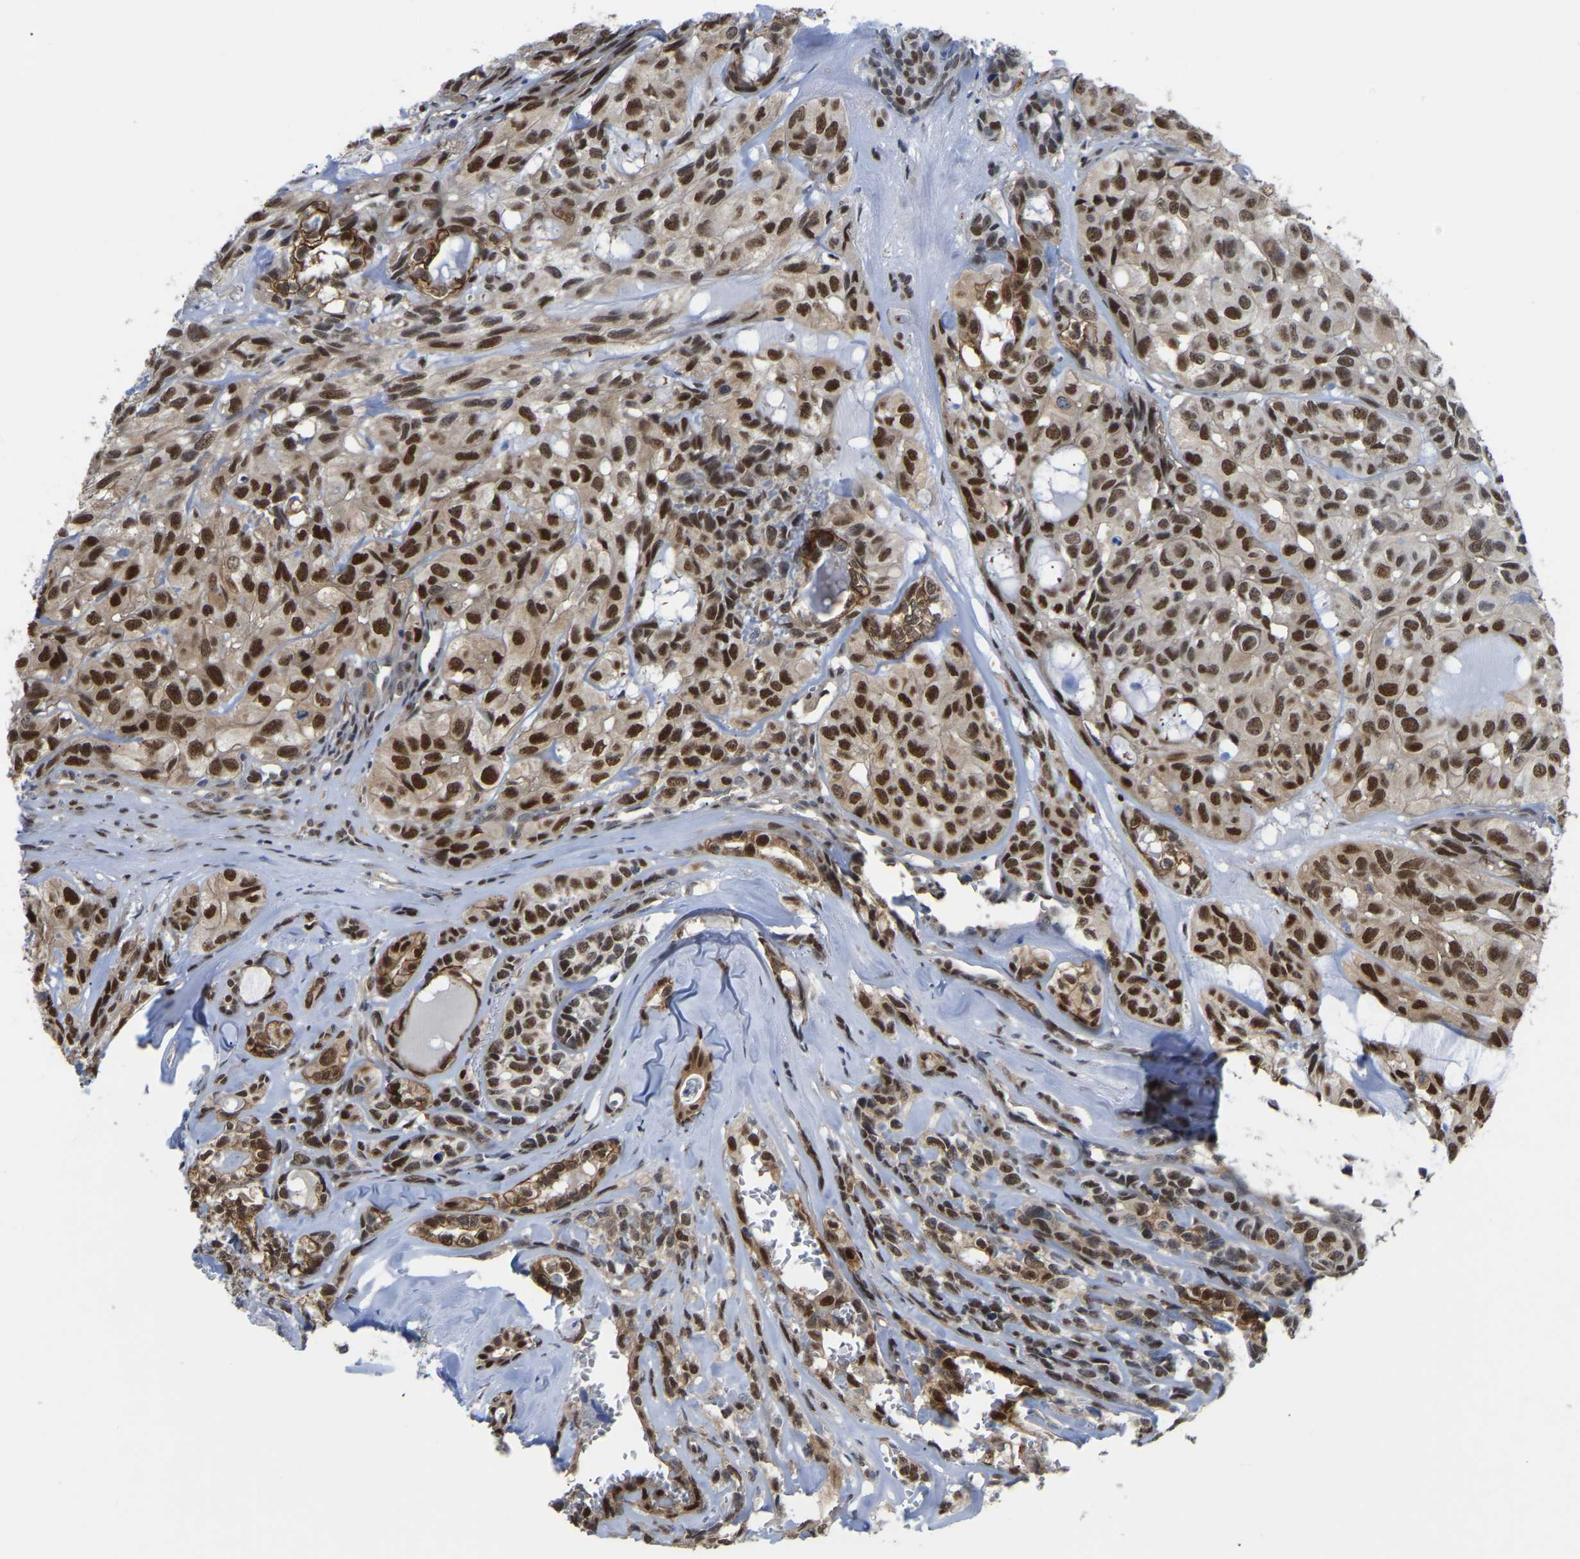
{"staining": {"intensity": "strong", "quantity": ">75%", "location": "nuclear"}, "tissue": "head and neck cancer", "cell_type": "Tumor cells", "image_type": "cancer", "snomed": [{"axis": "morphology", "description": "Adenocarcinoma, NOS"}, {"axis": "topography", "description": "Salivary gland, NOS"}, {"axis": "topography", "description": "Head-Neck"}], "caption": "This photomicrograph exhibits immunohistochemistry (IHC) staining of head and neck cancer, with high strong nuclear expression in approximately >75% of tumor cells.", "gene": "KLRG2", "patient": {"sex": "female", "age": 76}}